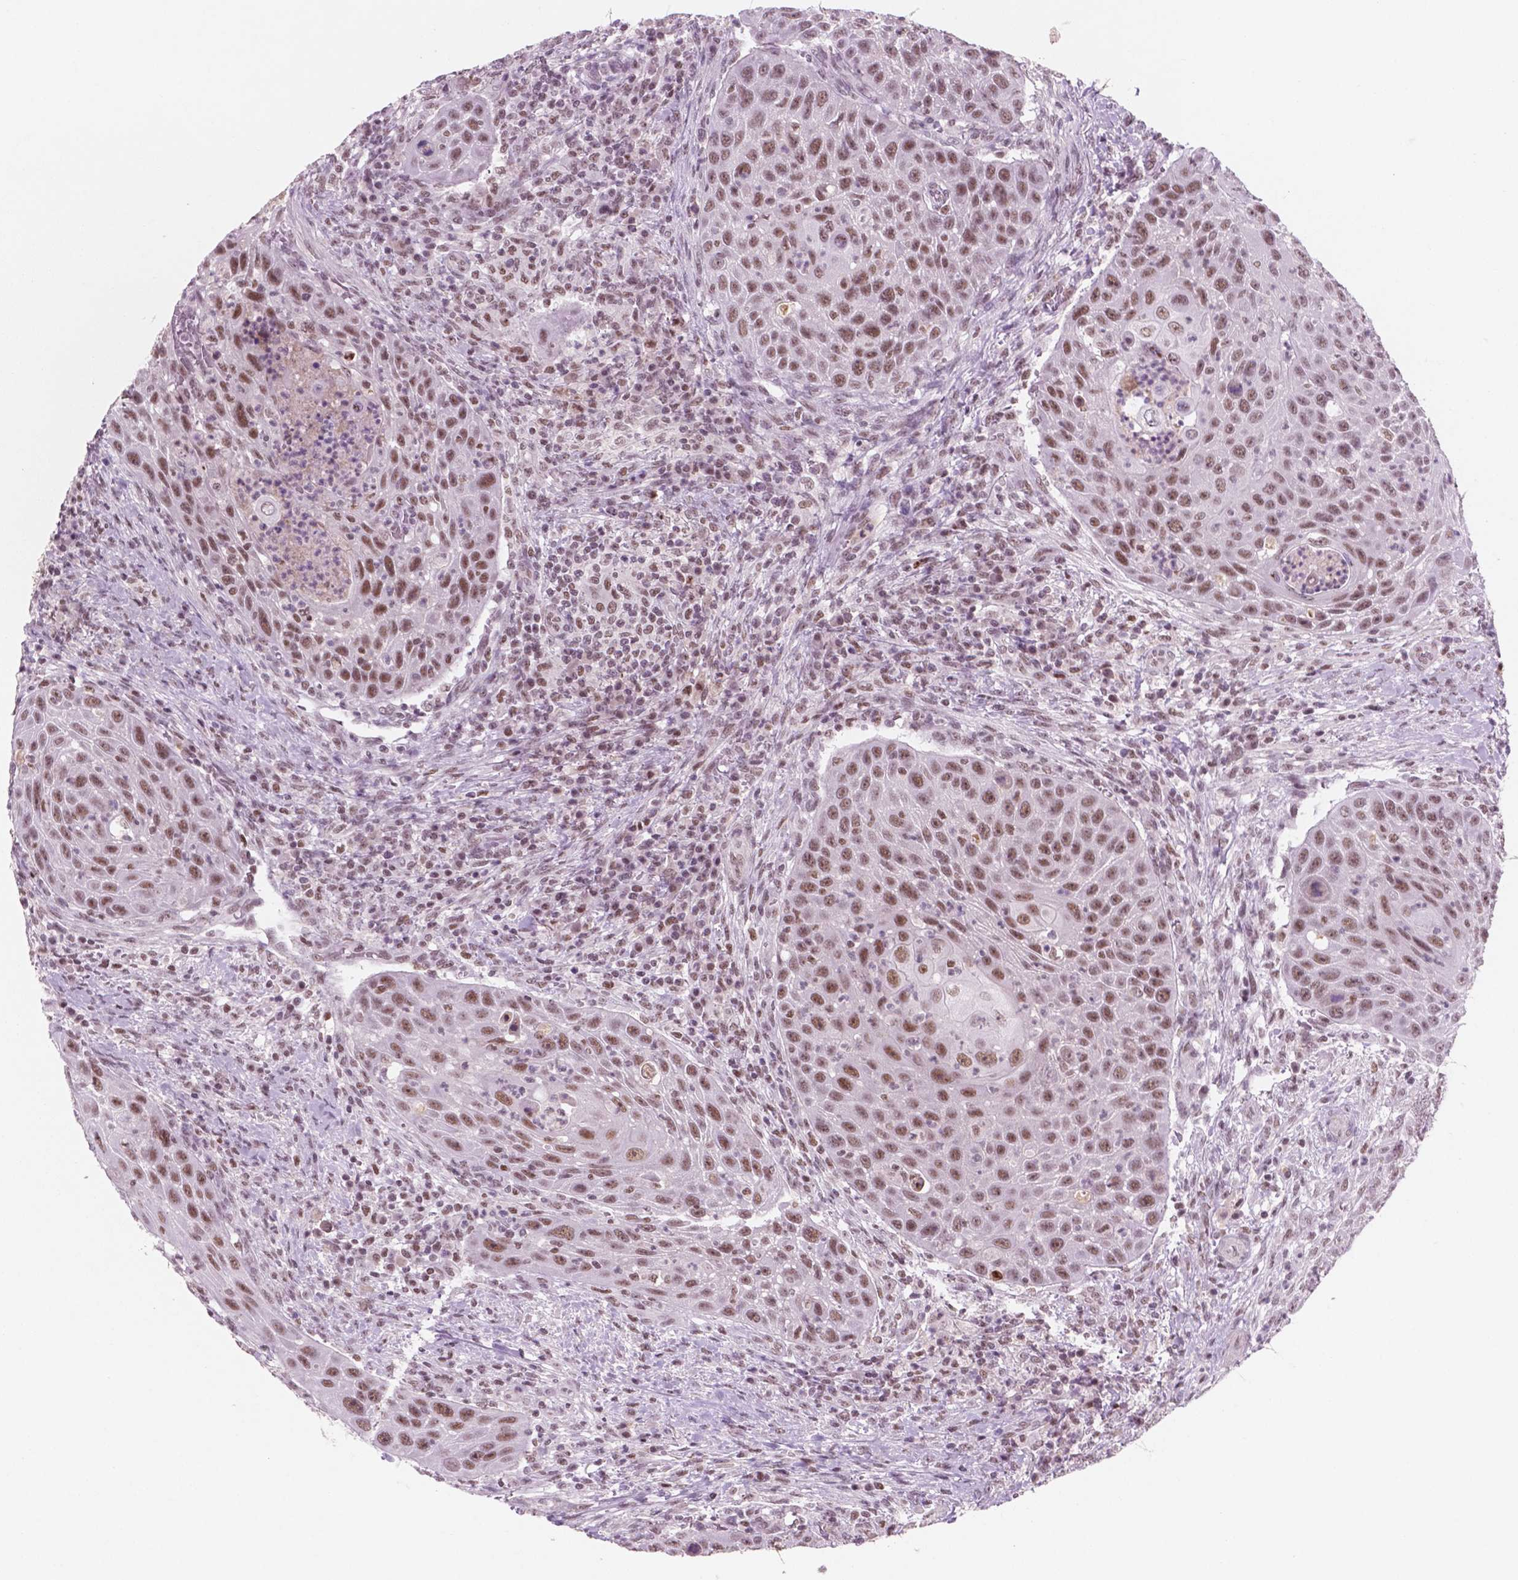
{"staining": {"intensity": "moderate", "quantity": ">75%", "location": "nuclear"}, "tissue": "head and neck cancer", "cell_type": "Tumor cells", "image_type": "cancer", "snomed": [{"axis": "morphology", "description": "Squamous cell carcinoma, NOS"}, {"axis": "topography", "description": "Head-Neck"}], "caption": "Immunohistochemical staining of head and neck squamous cell carcinoma shows medium levels of moderate nuclear protein positivity in approximately >75% of tumor cells.", "gene": "CTR9", "patient": {"sex": "male", "age": 69}}